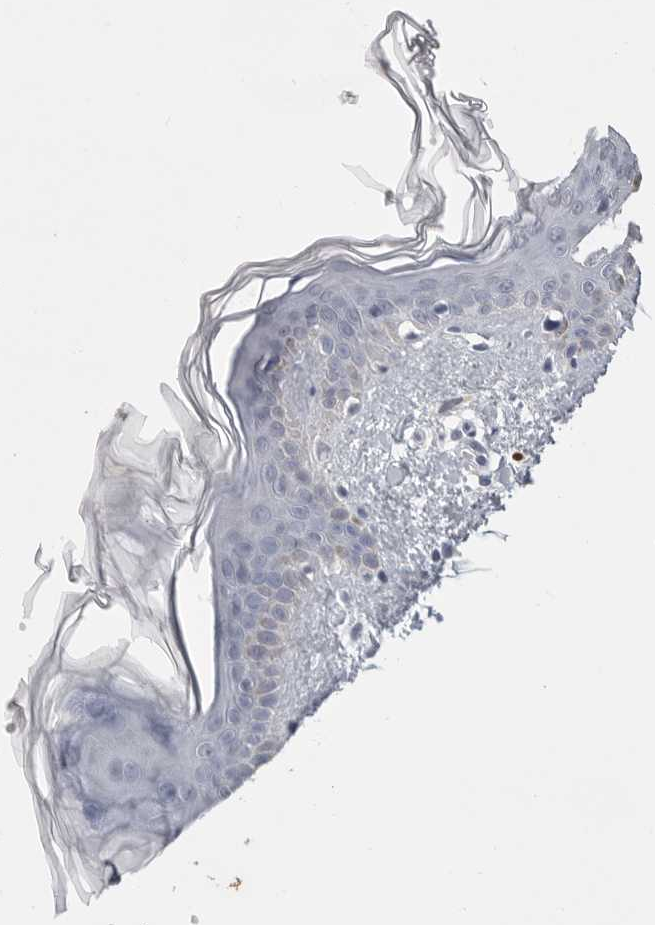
{"staining": {"intensity": "negative", "quantity": "none", "location": "none"}, "tissue": "skin", "cell_type": "Fibroblasts", "image_type": "normal", "snomed": [{"axis": "morphology", "description": "Normal tissue, NOS"}, {"axis": "topography", "description": "Skin"}], "caption": "The micrograph reveals no significant positivity in fibroblasts of skin.", "gene": "GNLY", "patient": {"sex": "female", "age": 46}}